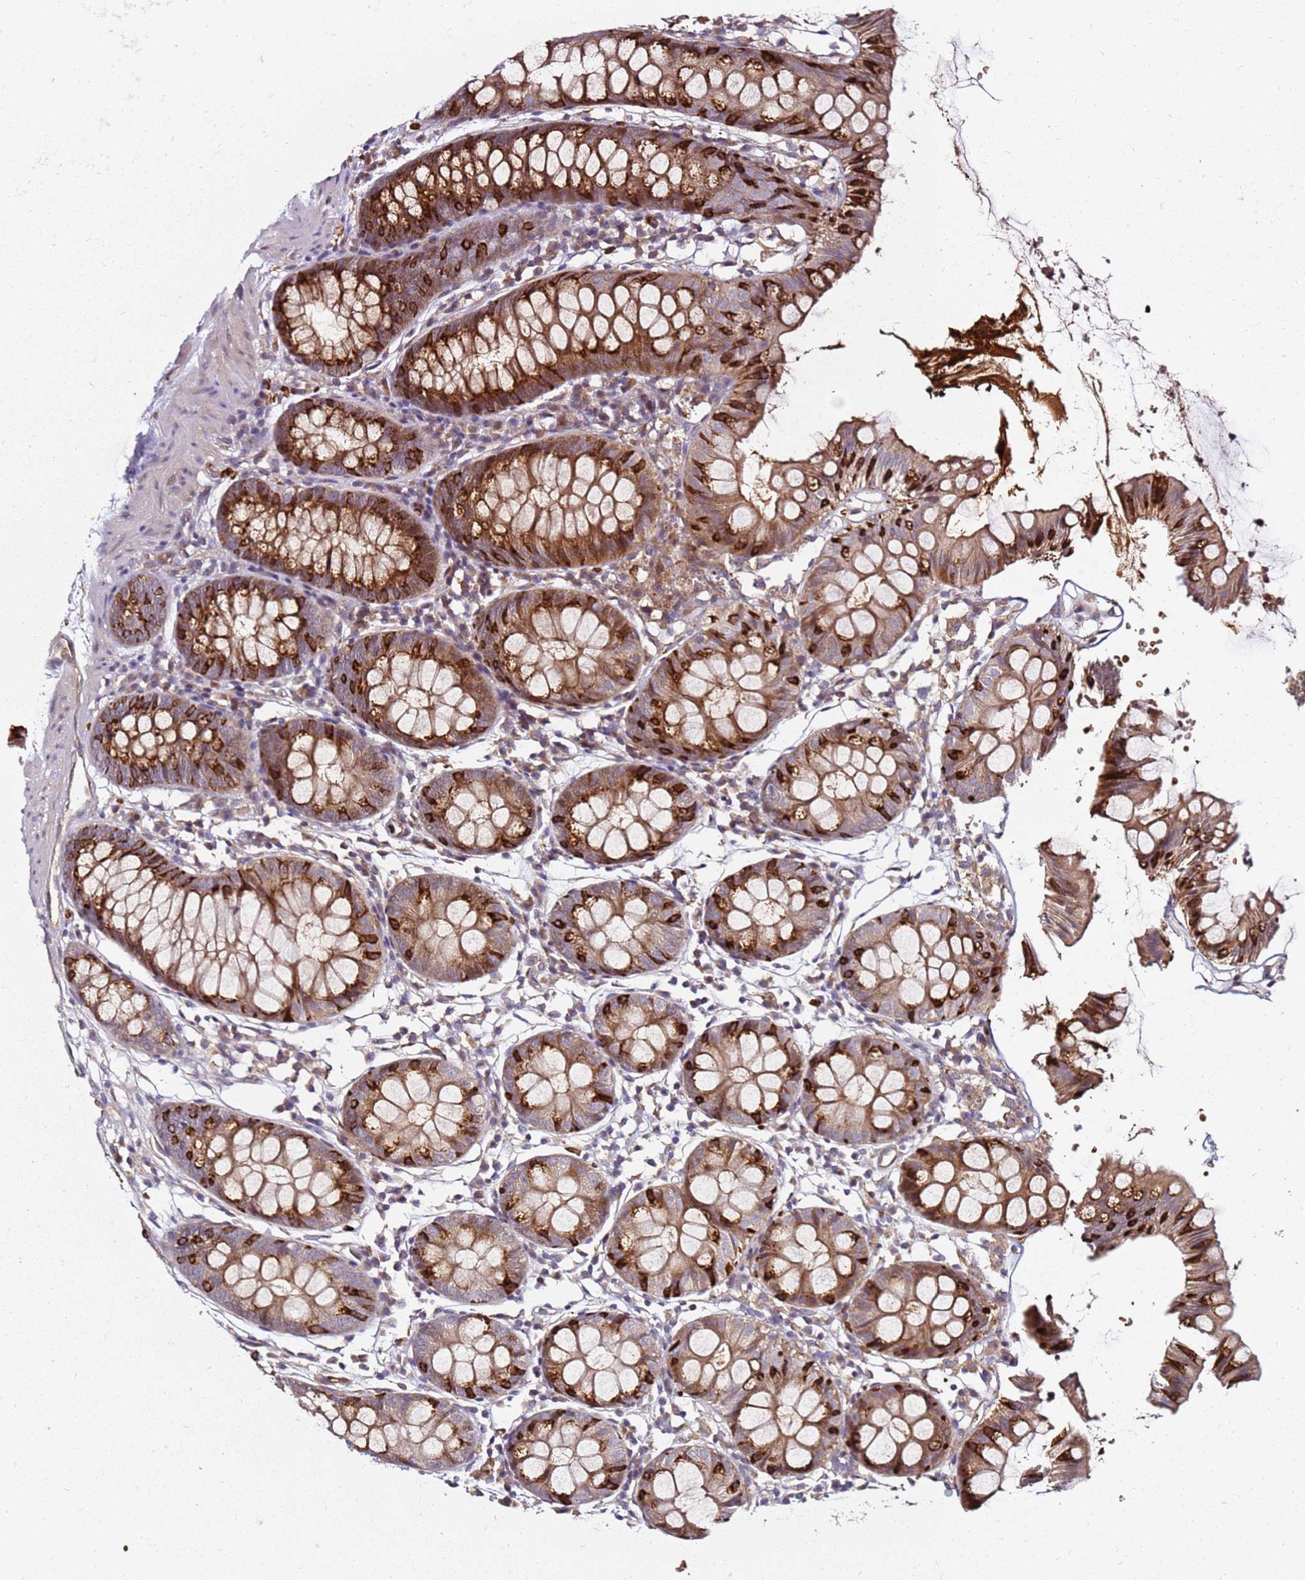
{"staining": {"intensity": "moderate", "quantity": ">75%", "location": "cytoplasmic/membranous"}, "tissue": "colon", "cell_type": "Endothelial cells", "image_type": "normal", "snomed": [{"axis": "morphology", "description": "Normal tissue, NOS"}, {"axis": "topography", "description": "Colon"}], "caption": "Moderate cytoplasmic/membranous protein positivity is identified in approximately >75% of endothelial cells in colon. (DAB IHC, brown staining for protein, blue staining for nuclei).", "gene": "RNF11", "patient": {"sex": "female", "age": 84}}